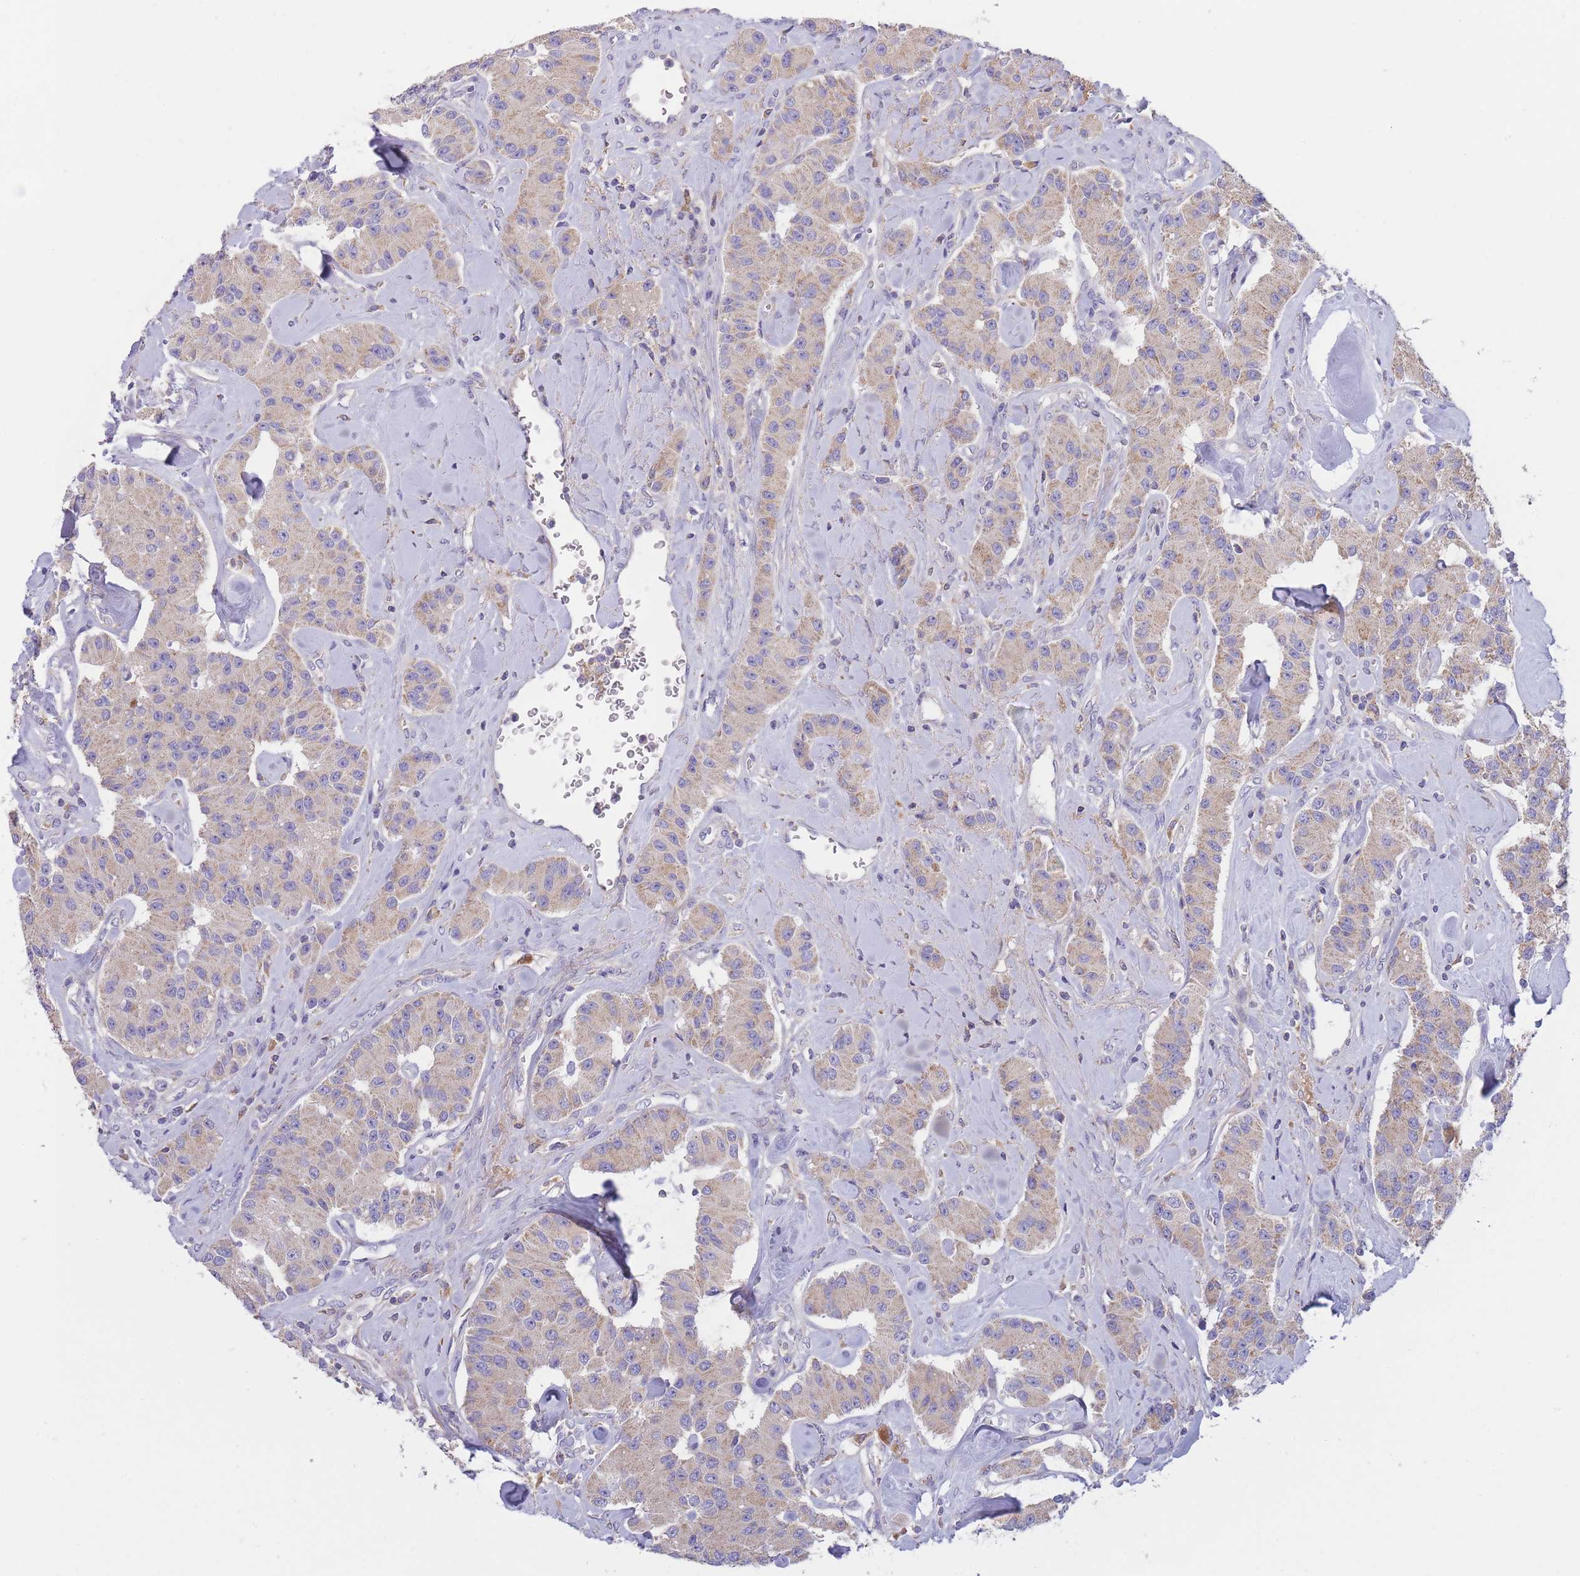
{"staining": {"intensity": "weak", "quantity": "25%-75%", "location": "cytoplasmic/membranous"}, "tissue": "carcinoid", "cell_type": "Tumor cells", "image_type": "cancer", "snomed": [{"axis": "morphology", "description": "Carcinoid, malignant, NOS"}, {"axis": "topography", "description": "Pancreas"}], "caption": "There is low levels of weak cytoplasmic/membranous staining in tumor cells of carcinoid, as demonstrated by immunohistochemical staining (brown color).", "gene": "SLC25A42", "patient": {"sex": "male", "age": 41}}